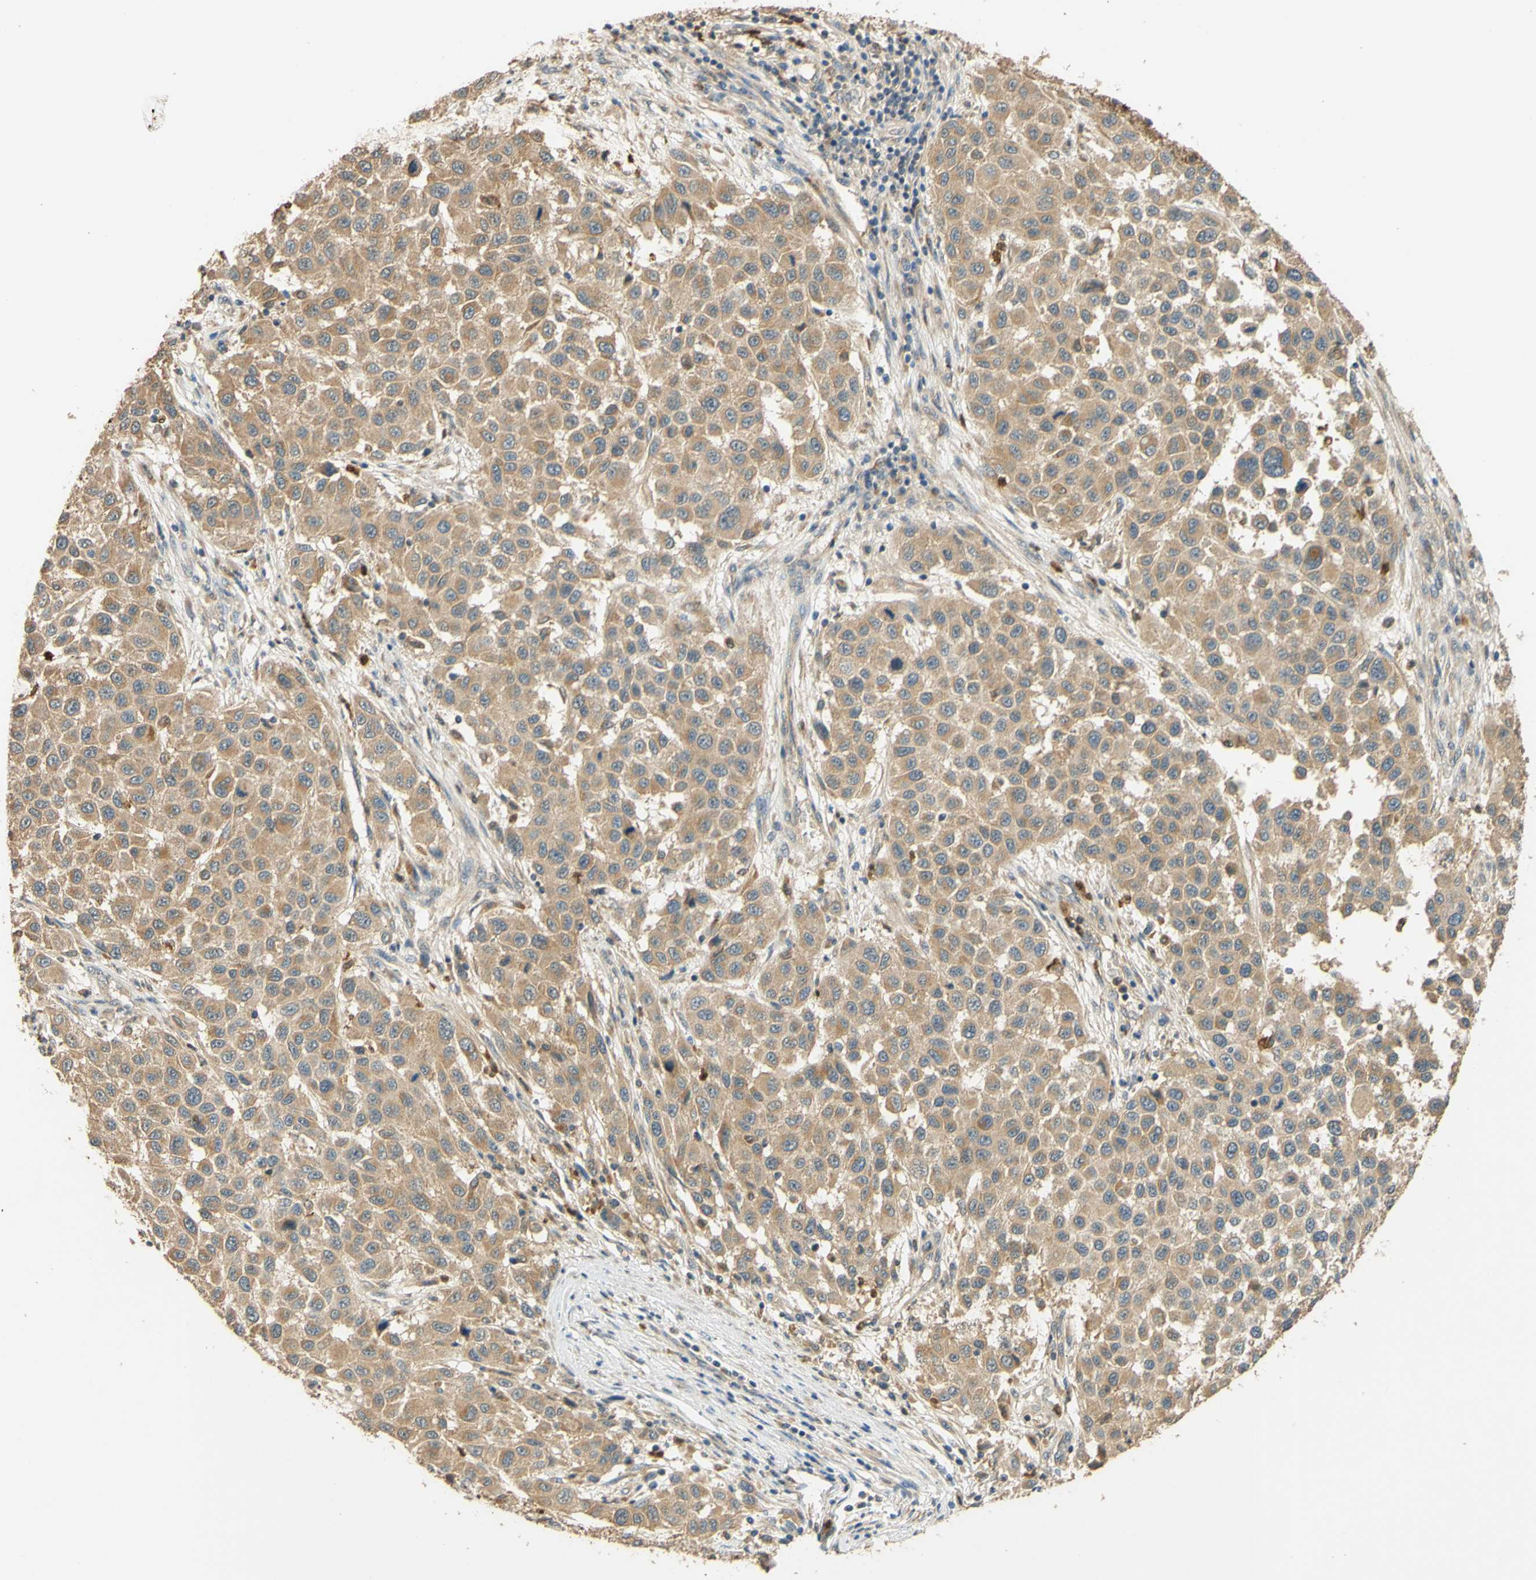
{"staining": {"intensity": "moderate", "quantity": ">75%", "location": "cytoplasmic/membranous"}, "tissue": "melanoma", "cell_type": "Tumor cells", "image_type": "cancer", "snomed": [{"axis": "morphology", "description": "Malignant melanoma, Metastatic site"}, {"axis": "topography", "description": "Lymph node"}], "caption": "Brown immunohistochemical staining in melanoma demonstrates moderate cytoplasmic/membranous expression in about >75% of tumor cells. (DAB (3,3'-diaminobenzidine) IHC with brightfield microscopy, high magnification).", "gene": "ENTREP2", "patient": {"sex": "male", "age": 61}}